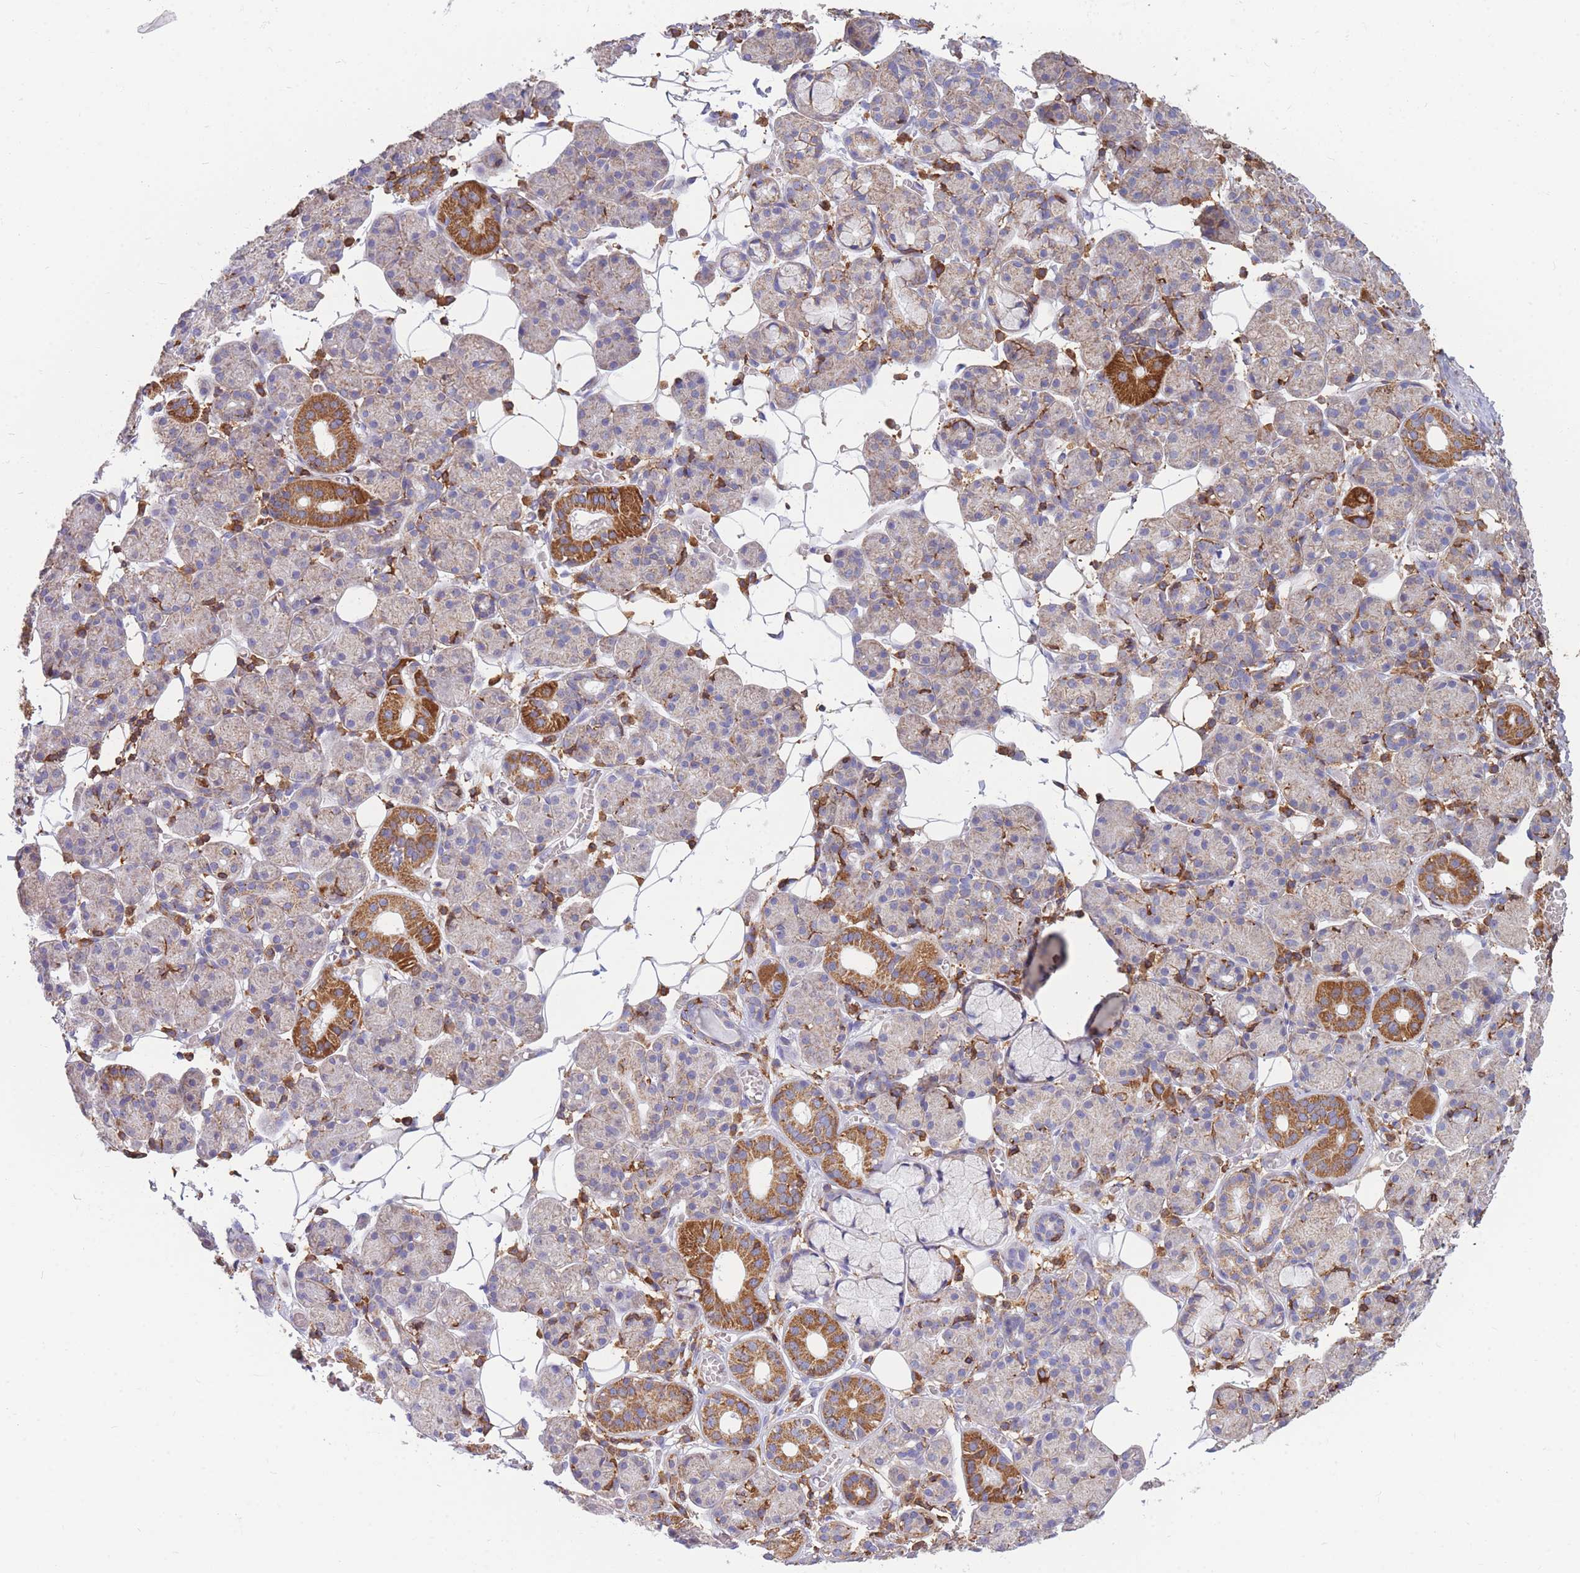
{"staining": {"intensity": "strong", "quantity": "25%-75%", "location": "cytoplasmic/membranous"}, "tissue": "salivary gland", "cell_type": "Glandular cells", "image_type": "normal", "snomed": [{"axis": "morphology", "description": "Normal tissue, NOS"}, {"axis": "topography", "description": "Salivary gland"}], "caption": "Glandular cells exhibit high levels of strong cytoplasmic/membranous expression in about 25%-75% of cells in unremarkable salivary gland.", "gene": "MRPL54", "patient": {"sex": "male", "age": 63}}